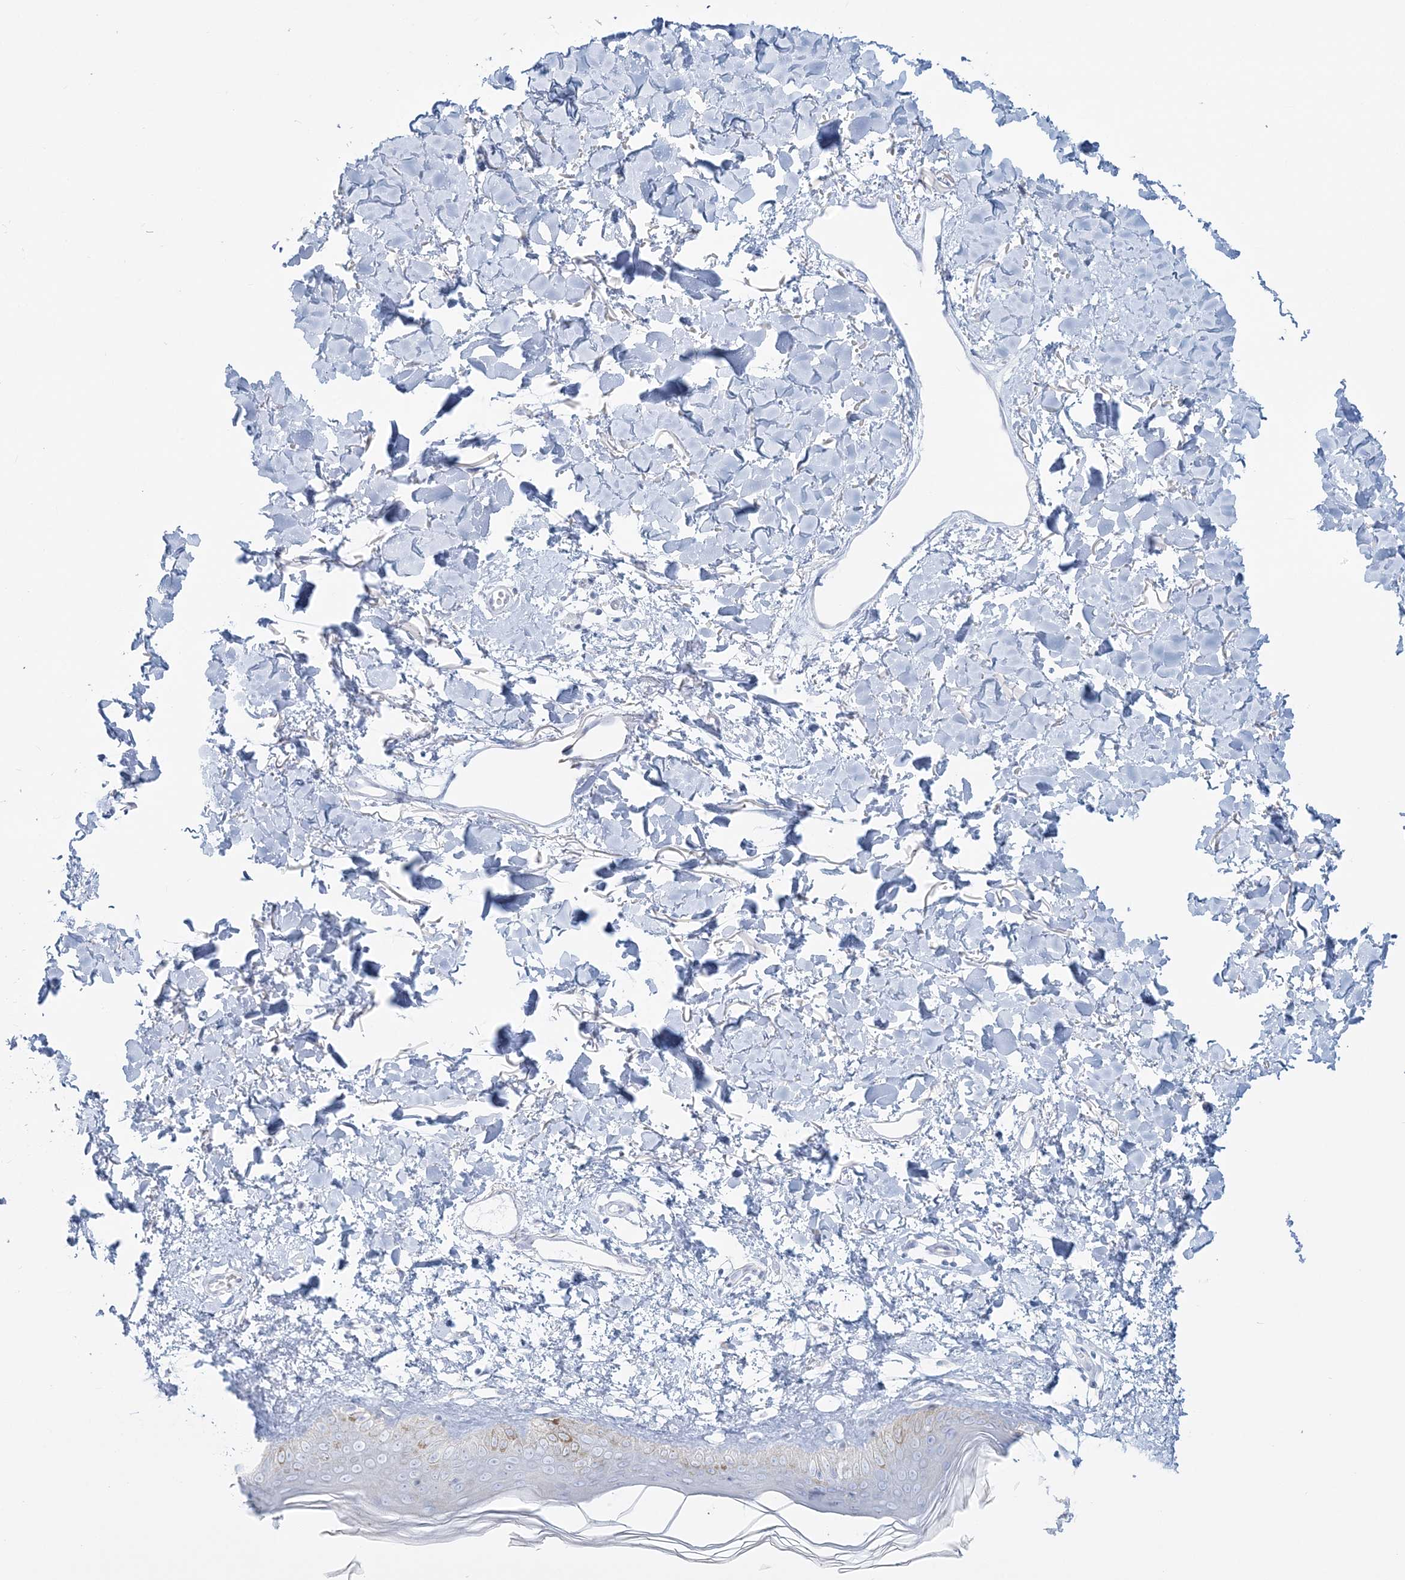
{"staining": {"intensity": "negative", "quantity": "none", "location": "none"}, "tissue": "skin", "cell_type": "Fibroblasts", "image_type": "normal", "snomed": [{"axis": "morphology", "description": "Normal tissue, NOS"}, {"axis": "topography", "description": "Skin"}], "caption": "The immunohistochemistry (IHC) histopathology image has no significant staining in fibroblasts of skin. (DAB (3,3'-diaminobenzidine) IHC with hematoxylin counter stain).", "gene": "ADGB", "patient": {"sex": "female", "age": 58}}